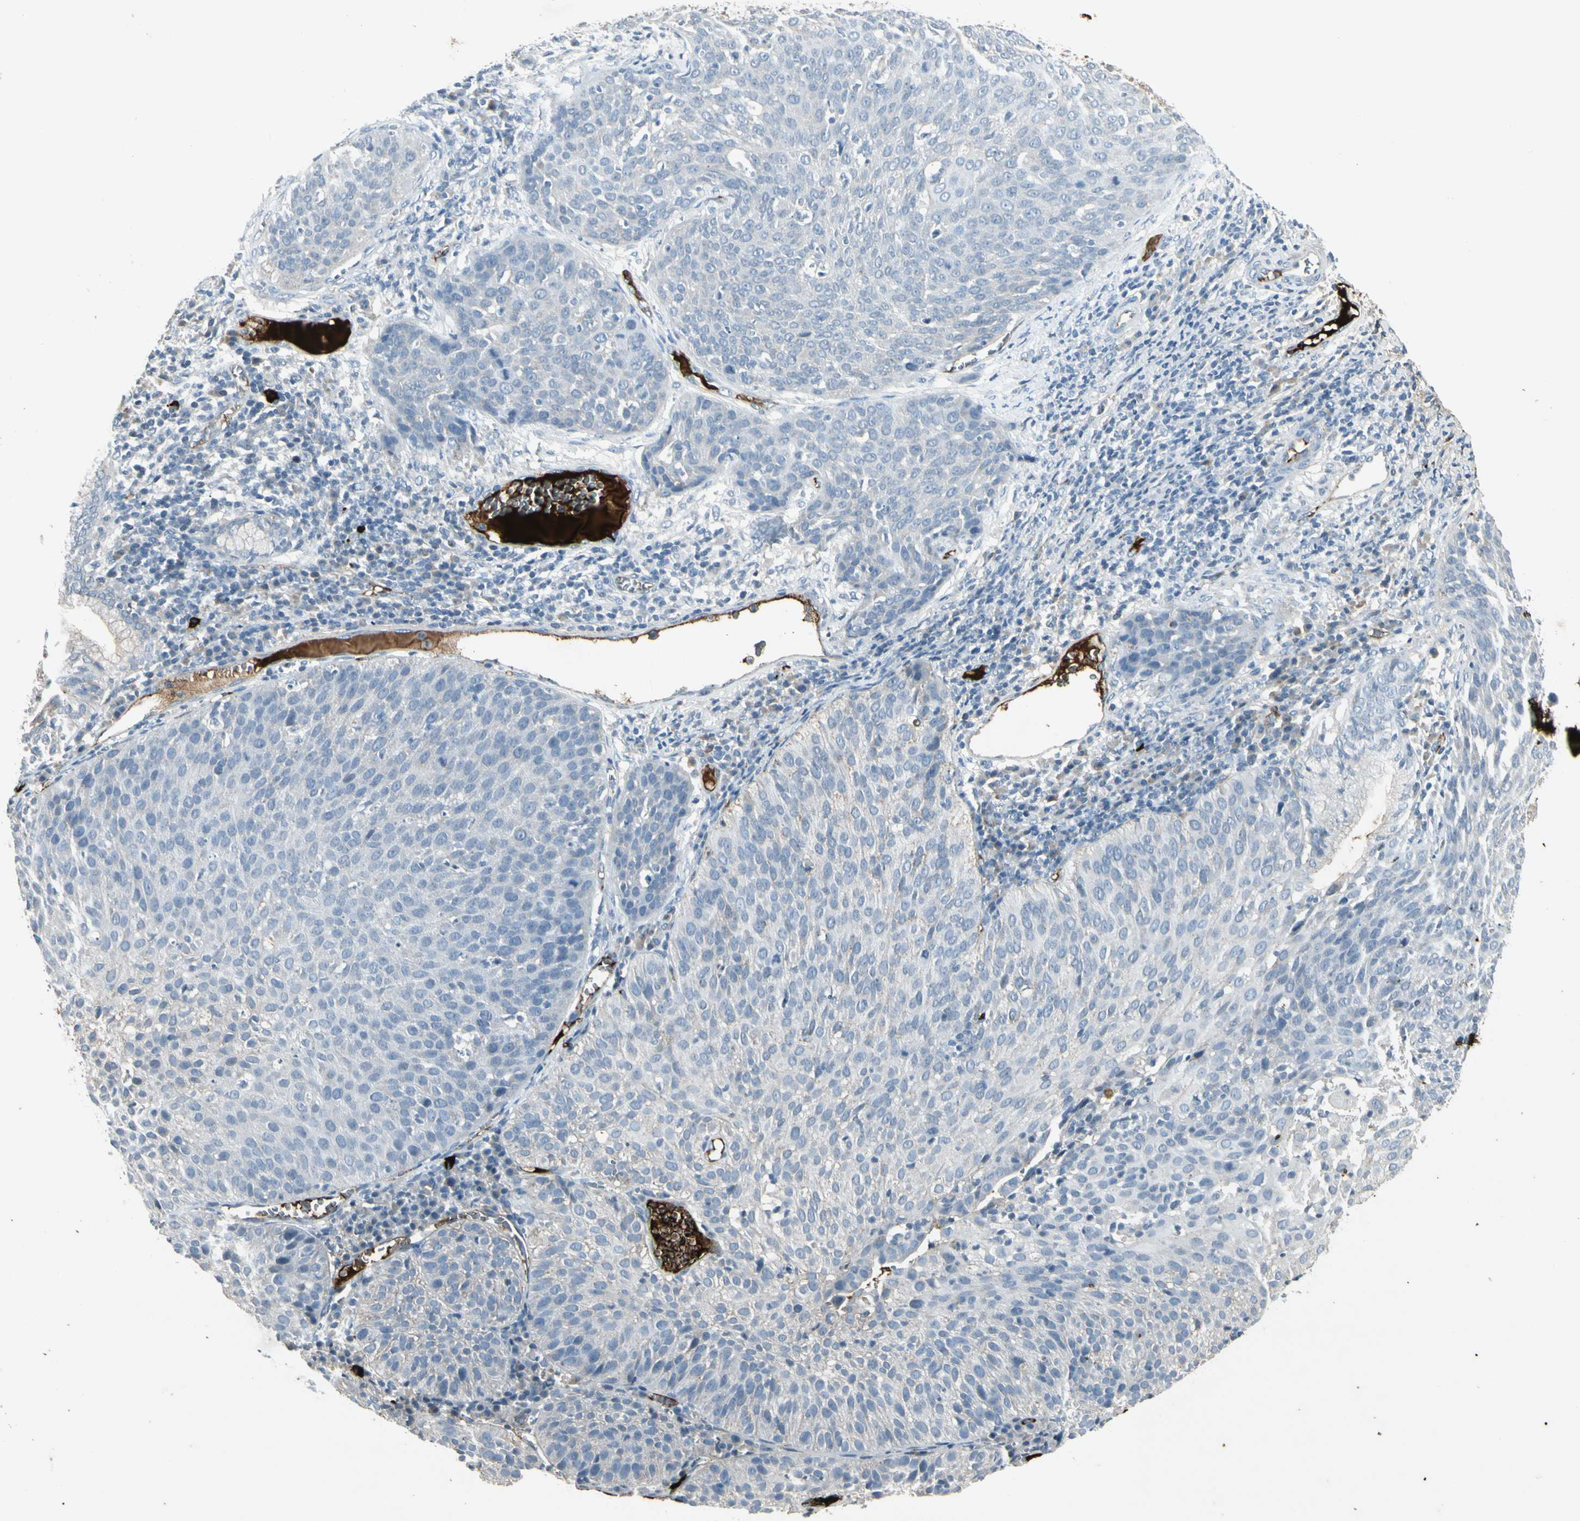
{"staining": {"intensity": "negative", "quantity": "none", "location": "none"}, "tissue": "cervical cancer", "cell_type": "Tumor cells", "image_type": "cancer", "snomed": [{"axis": "morphology", "description": "Squamous cell carcinoma, NOS"}, {"axis": "topography", "description": "Cervix"}], "caption": "The IHC photomicrograph has no significant staining in tumor cells of cervical cancer (squamous cell carcinoma) tissue.", "gene": "IGHM", "patient": {"sex": "female", "age": 38}}